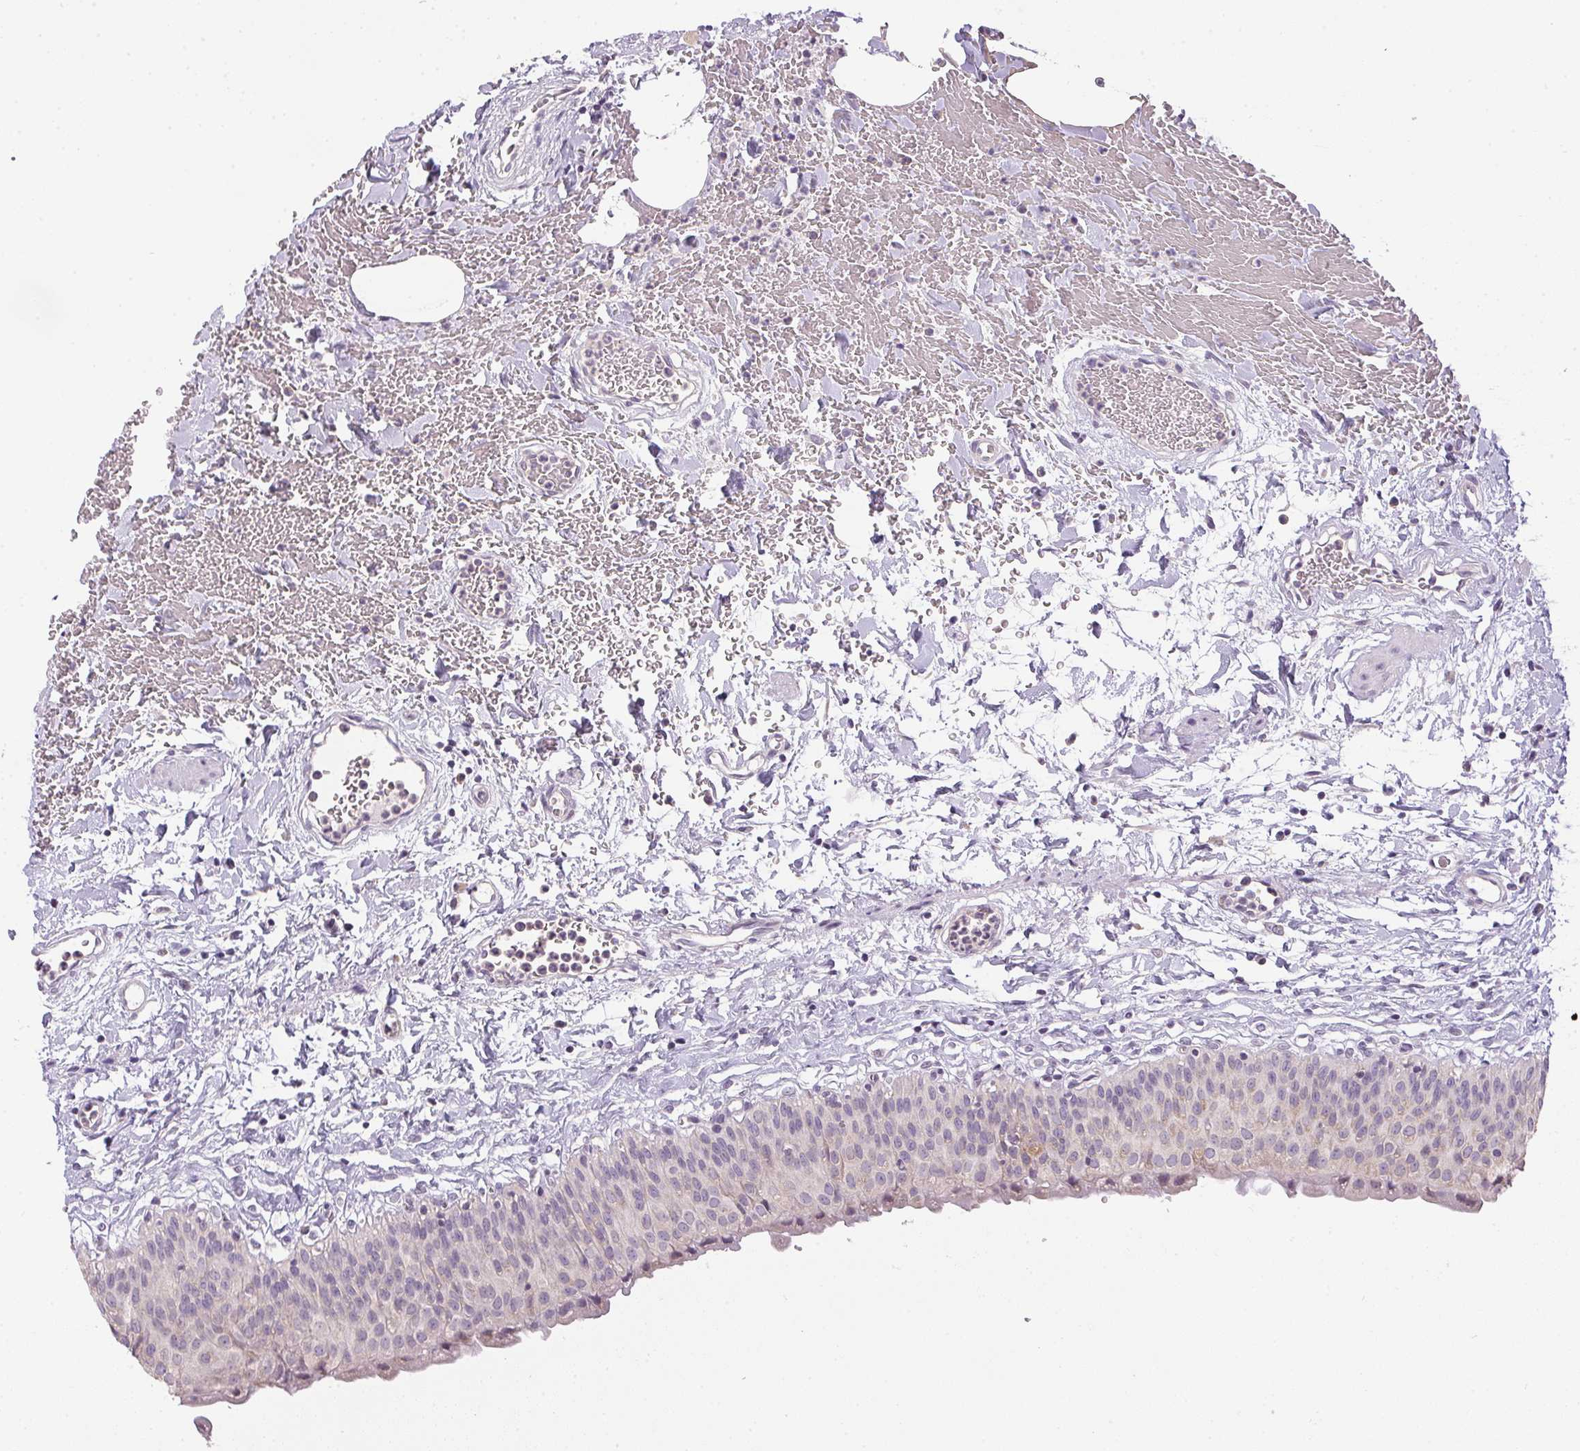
{"staining": {"intensity": "negative", "quantity": "none", "location": "none"}, "tissue": "urinary bladder", "cell_type": "Urothelial cells", "image_type": "normal", "snomed": [{"axis": "morphology", "description": "Normal tissue, NOS"}, {"axis": "topography", "description": "Urinary bladder"}], "caption": "Immunohistochemistry of normal human urinary bladder reveals no expression in urothelial cells. (DAB IHC, high magnification).", "gene": "SPACA9", "patient": {"sex": "male", "age": 55}}